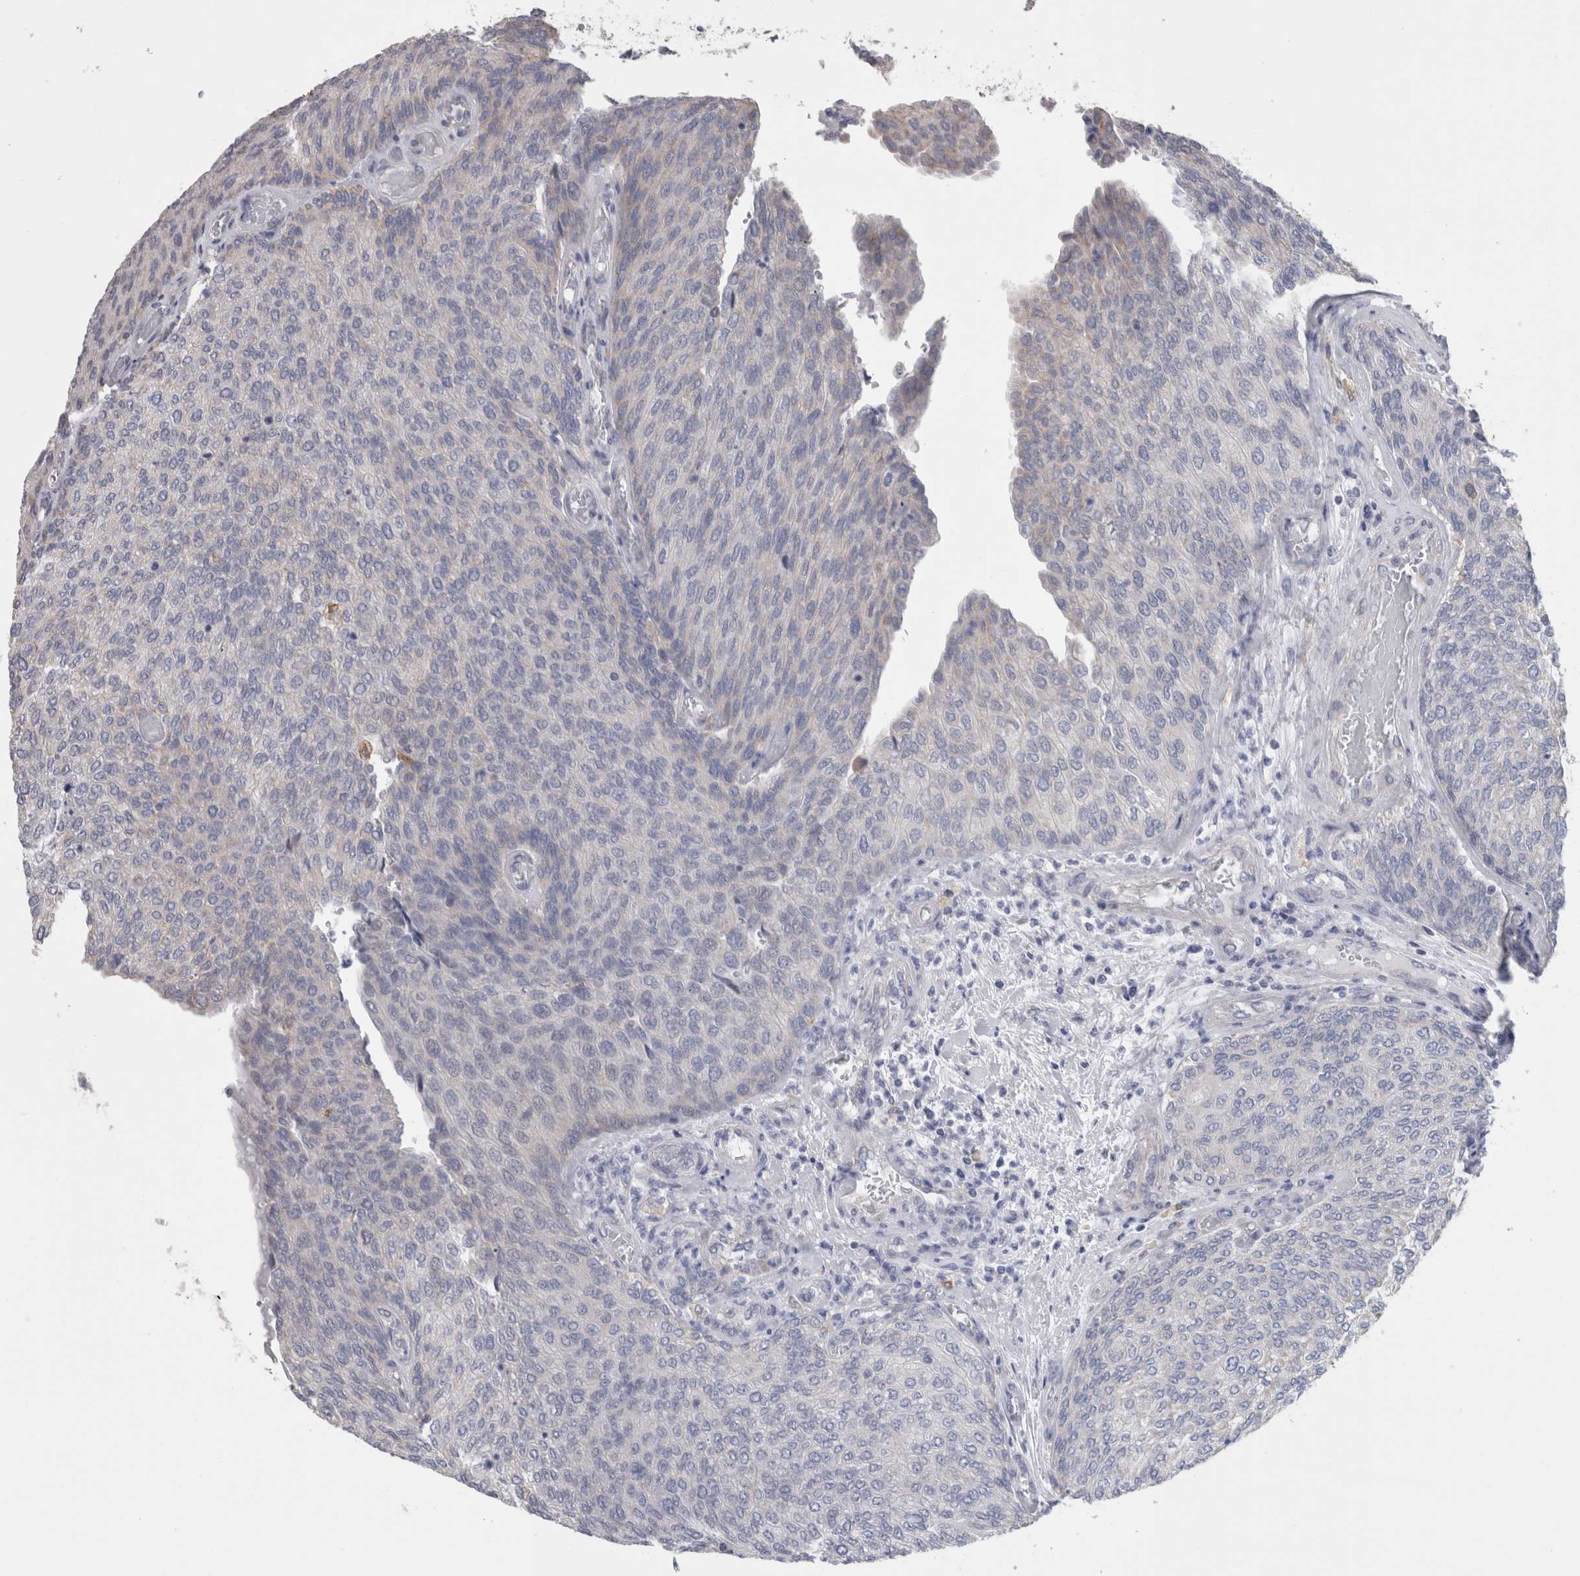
{"staining": {"intensity": "negative", "quantity": "none", "location": "none"}, "tissue": "urothelial cancer", "cell_type": "Tumor cells", "image_type": "cancer", "snomed": [{"axis": "morphology", "description": "Urothelial carcinoma, Low grade"}, {"axis": "topography", "description": "Urinary bladder"}], "caption": "Photomicrograph shows no significant protein staining in tumor cells of low-grade urothelial carcinoma.", "gene": "GDAP1", "patient": {"sex": "female", "age": 79}}